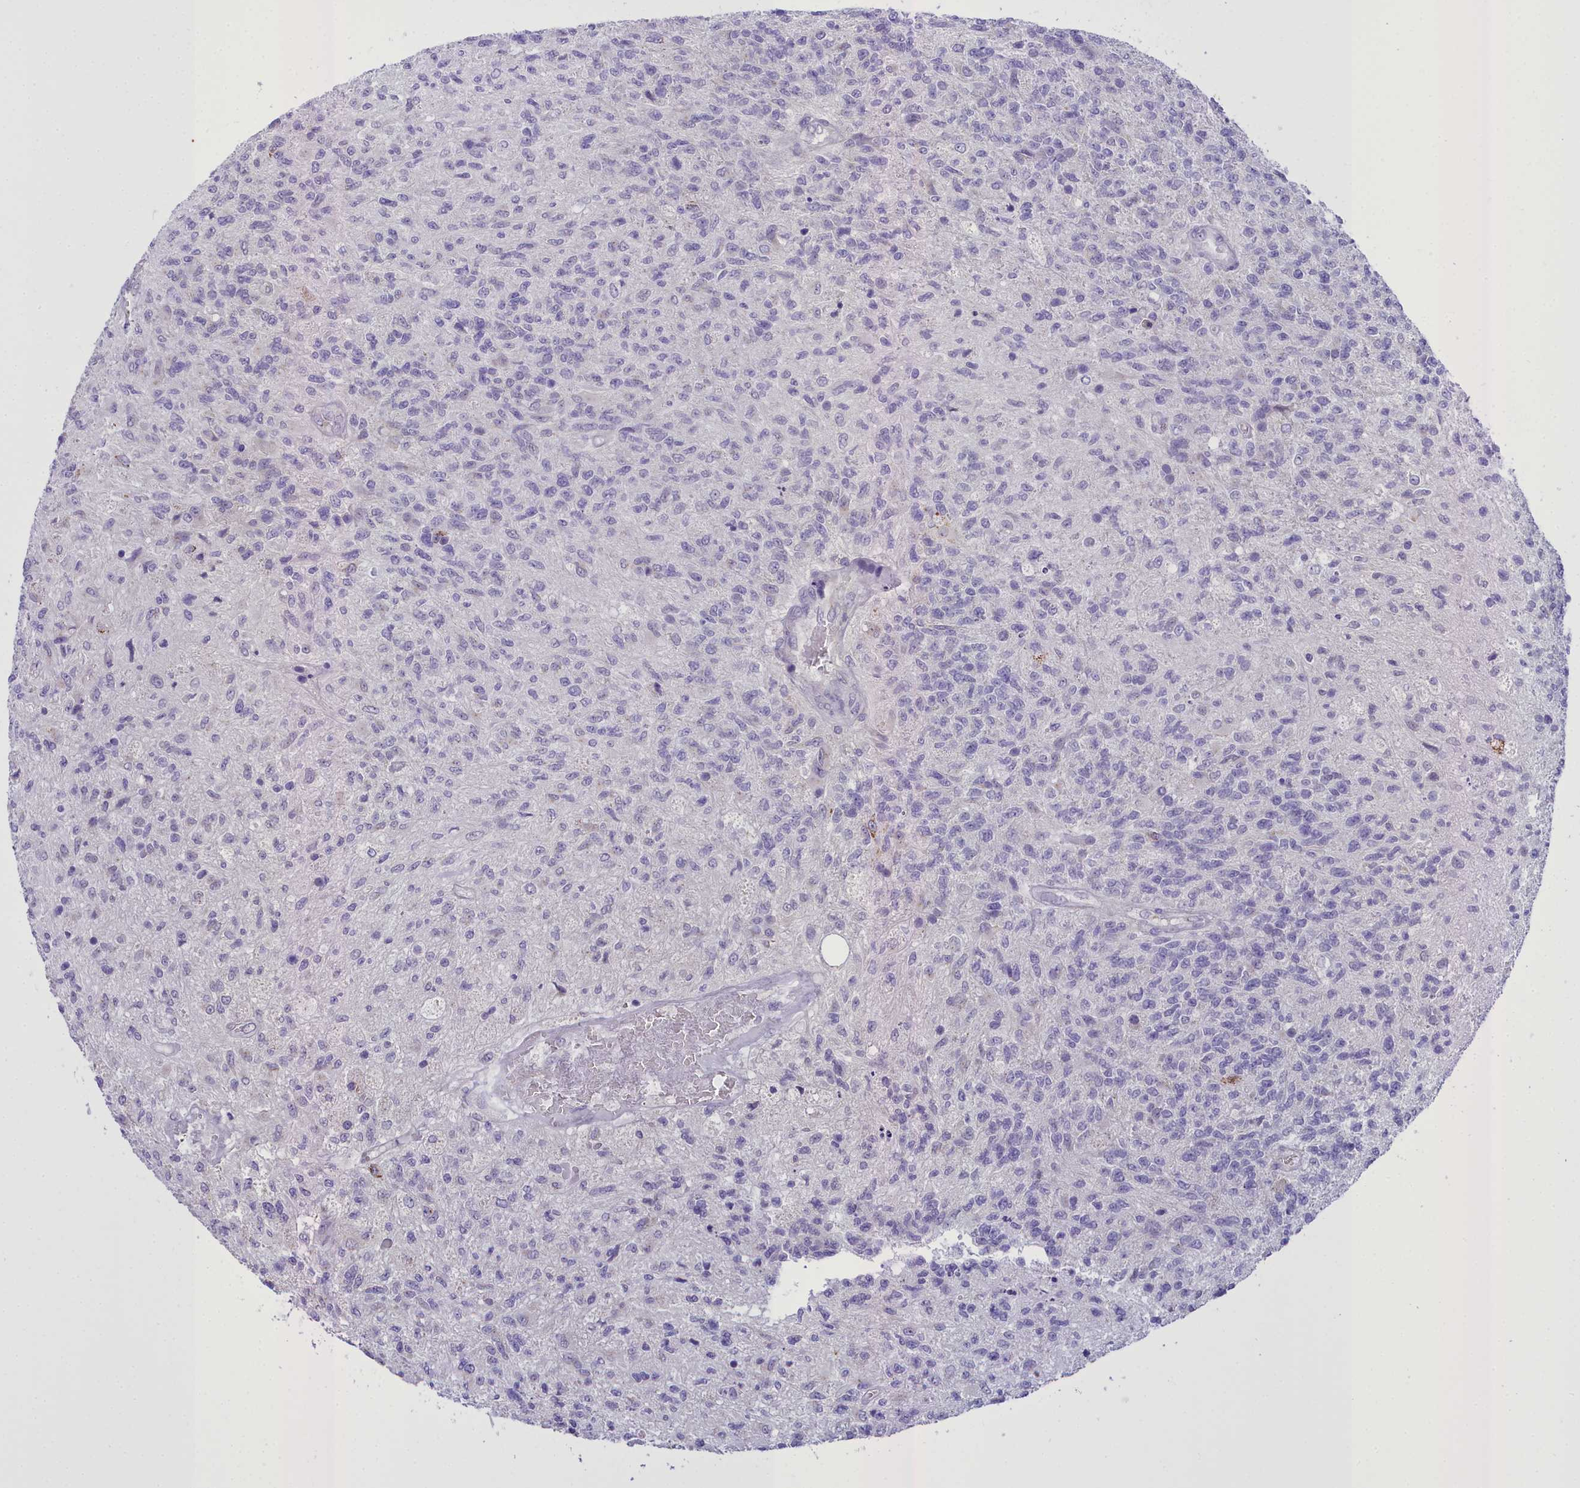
{"staining": {"intensity": "negative", "quantity": "none", "location": "none"}, "tissue": "glioma", "cell_type": "Tumor cells", "image_type": "cancer", "snomed": [{"axis": "morphology", "description": "Glioma, malignant, High grade"}, {"axis": "topography", "description": "Brain"}], "caption": "Photomicrograph shows no protein positivity in tumor cells of malignant high-grade glioma tissue. (Brightfield microscopy of DAB immunohistochemistry (IHC) at high magnification).", "gene": "B9D2", "patient": {"sex": "male", "age": 56}}